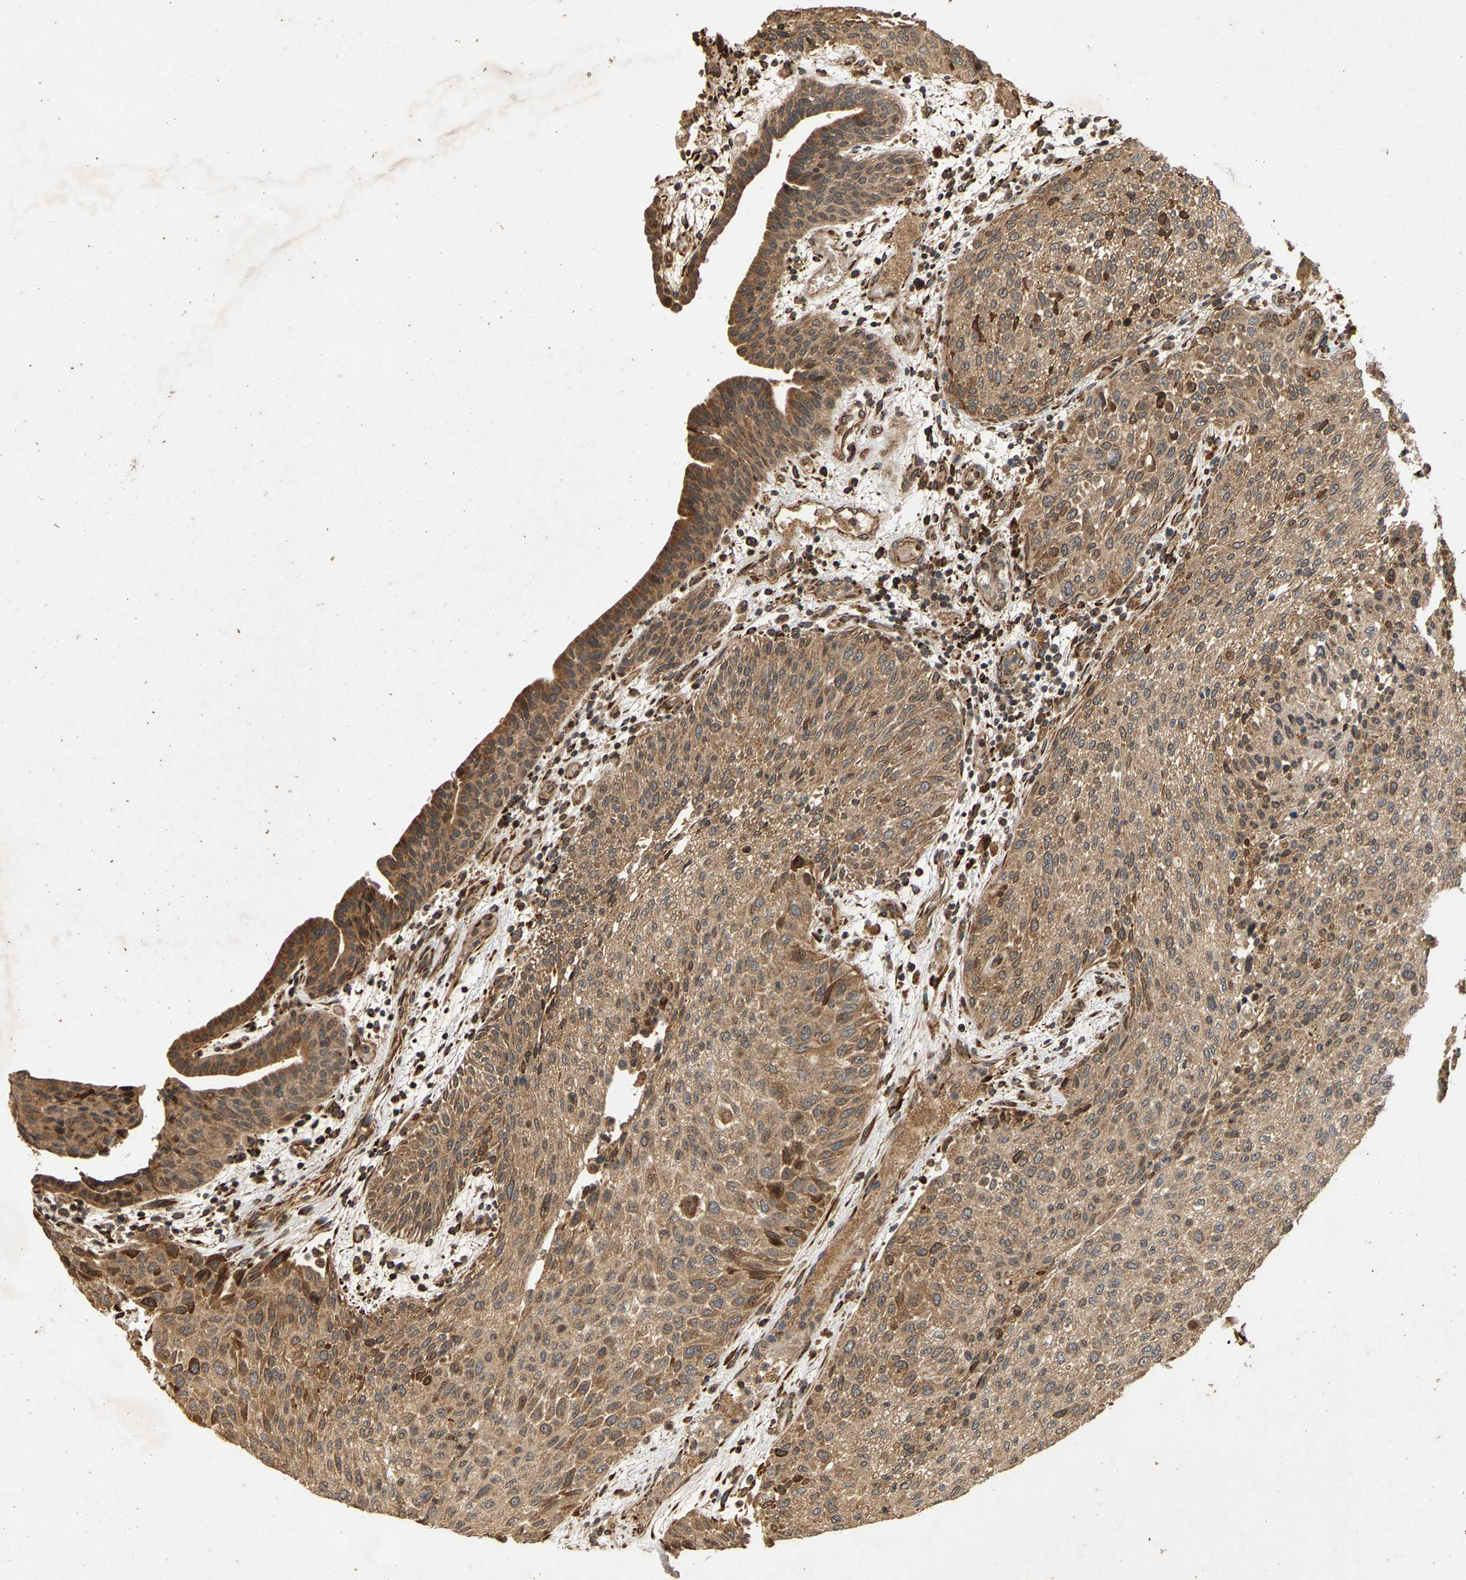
{"staining": {"intensity": "moderate", "quantity": ">75%", "location": "cytoplasmic/membranous"}, "tissue": "urothelial cancer", "cell_type": "Tumor cells", "image_type": "cancer", "snomed": [{"axis": "morphology", "description": "Urothelial carcinoma, Low grade"}, {"axis": "morphology", "description": "Urothelial carcinoma, High grade"}, {"axis": "topography", "description": "Urinary bladder"}], "caption": "Low-grade urothelial carcinoma stained with a brown dye demonstrates moderate cytoplasmic/membranous positive staining in about >75% of tumor cells.", "gene": "CIDEC", "patient": {"sex": "male", "age": 35}}